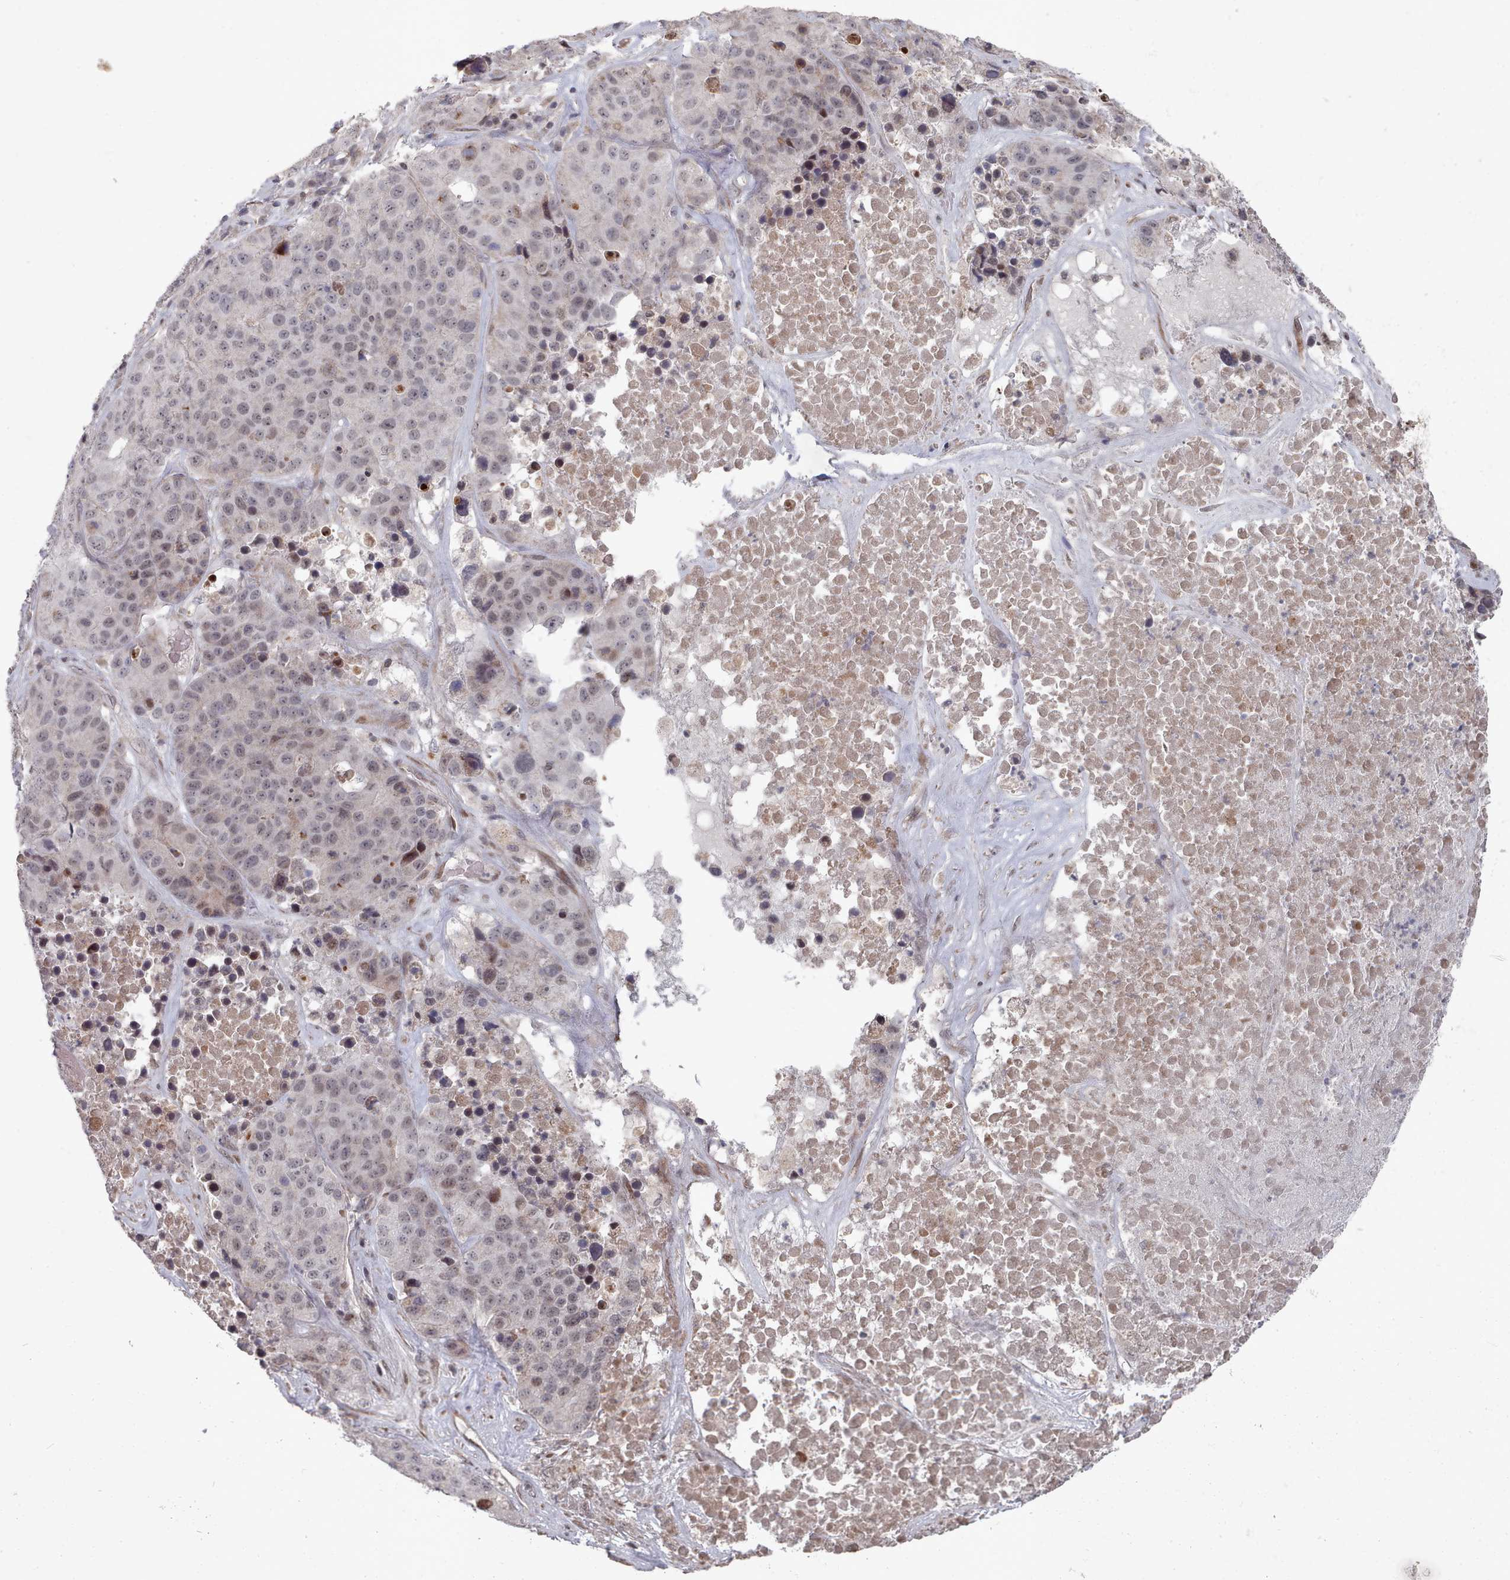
{"staining": {"intensity": "negative", "quantity": "none", "location": "none"}, "tissue": "stomach cancer", "cell_type": "Tumor cells", "image_type": "cancer", "snomed": [{"axis": "morphology", "description": "Adenocarcinoma, NOS"}, {"axis": "topography", "description": "Stomach"}], "caption": "The micrograph demonstrates no staining of tumor cells in stomach adenocarcinoma.", "gene": "CPSF4", "patient": {"sex": "male", "age": 71}}